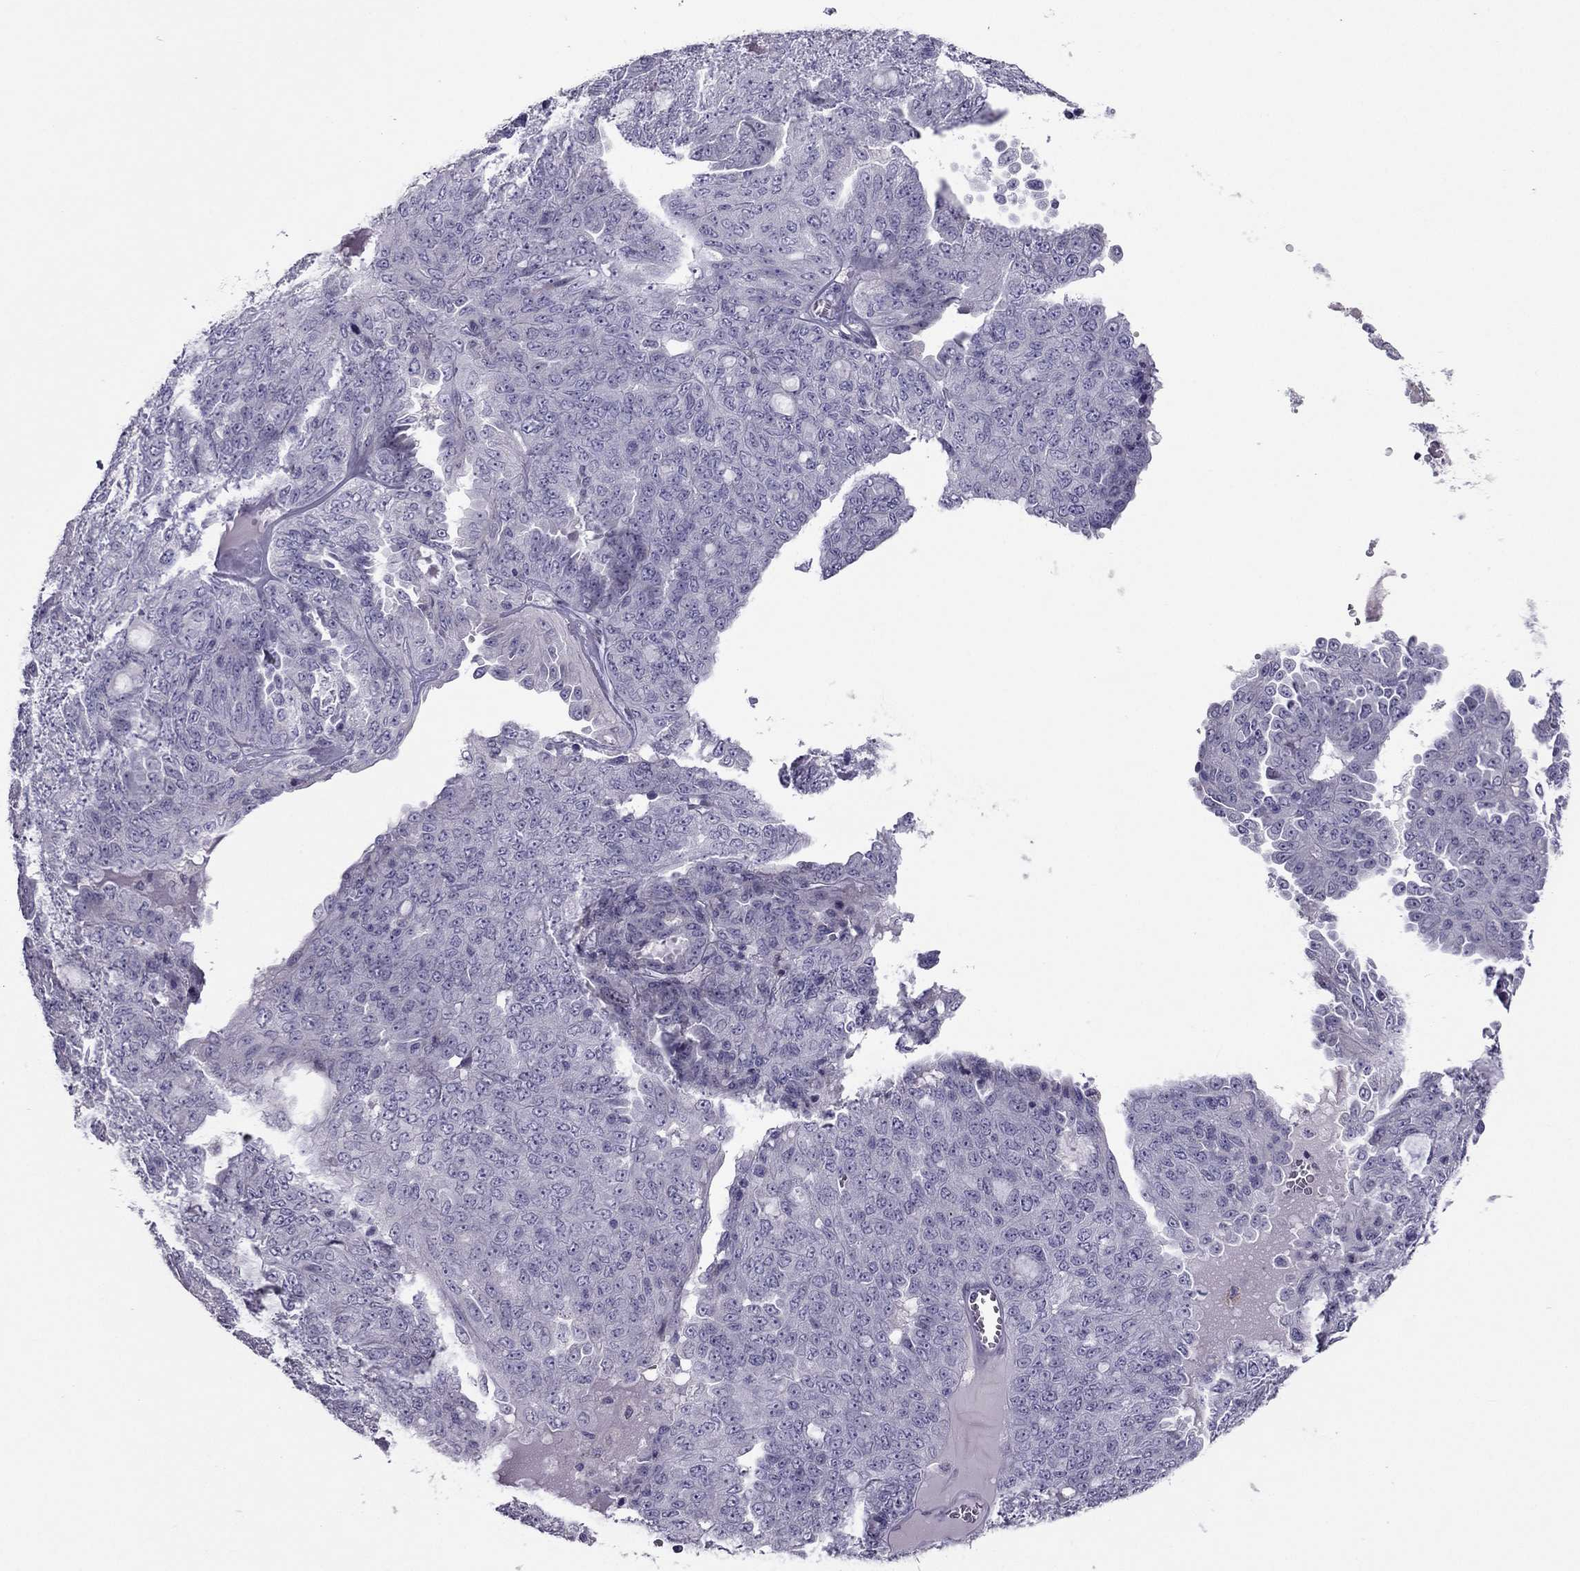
{"staining": {"intensity": "negative", "quantity": "none", "location": "none"}, "tissue": "ovarian cancer", "cell_type": "Tumor cells", "image_type": "cancer", "snomed": [{"axis": "morphology", "description": "Cystadenocarcinoma, serous, NOS"}, {"axis": "topography", "description": "Ovary"}], "caption": "Tumor cells show no significant protein staining in serous cystadenocarcinoma (ovarian).", "gene": "RGS8", "patient": {"sex": "female", "age": 71}}